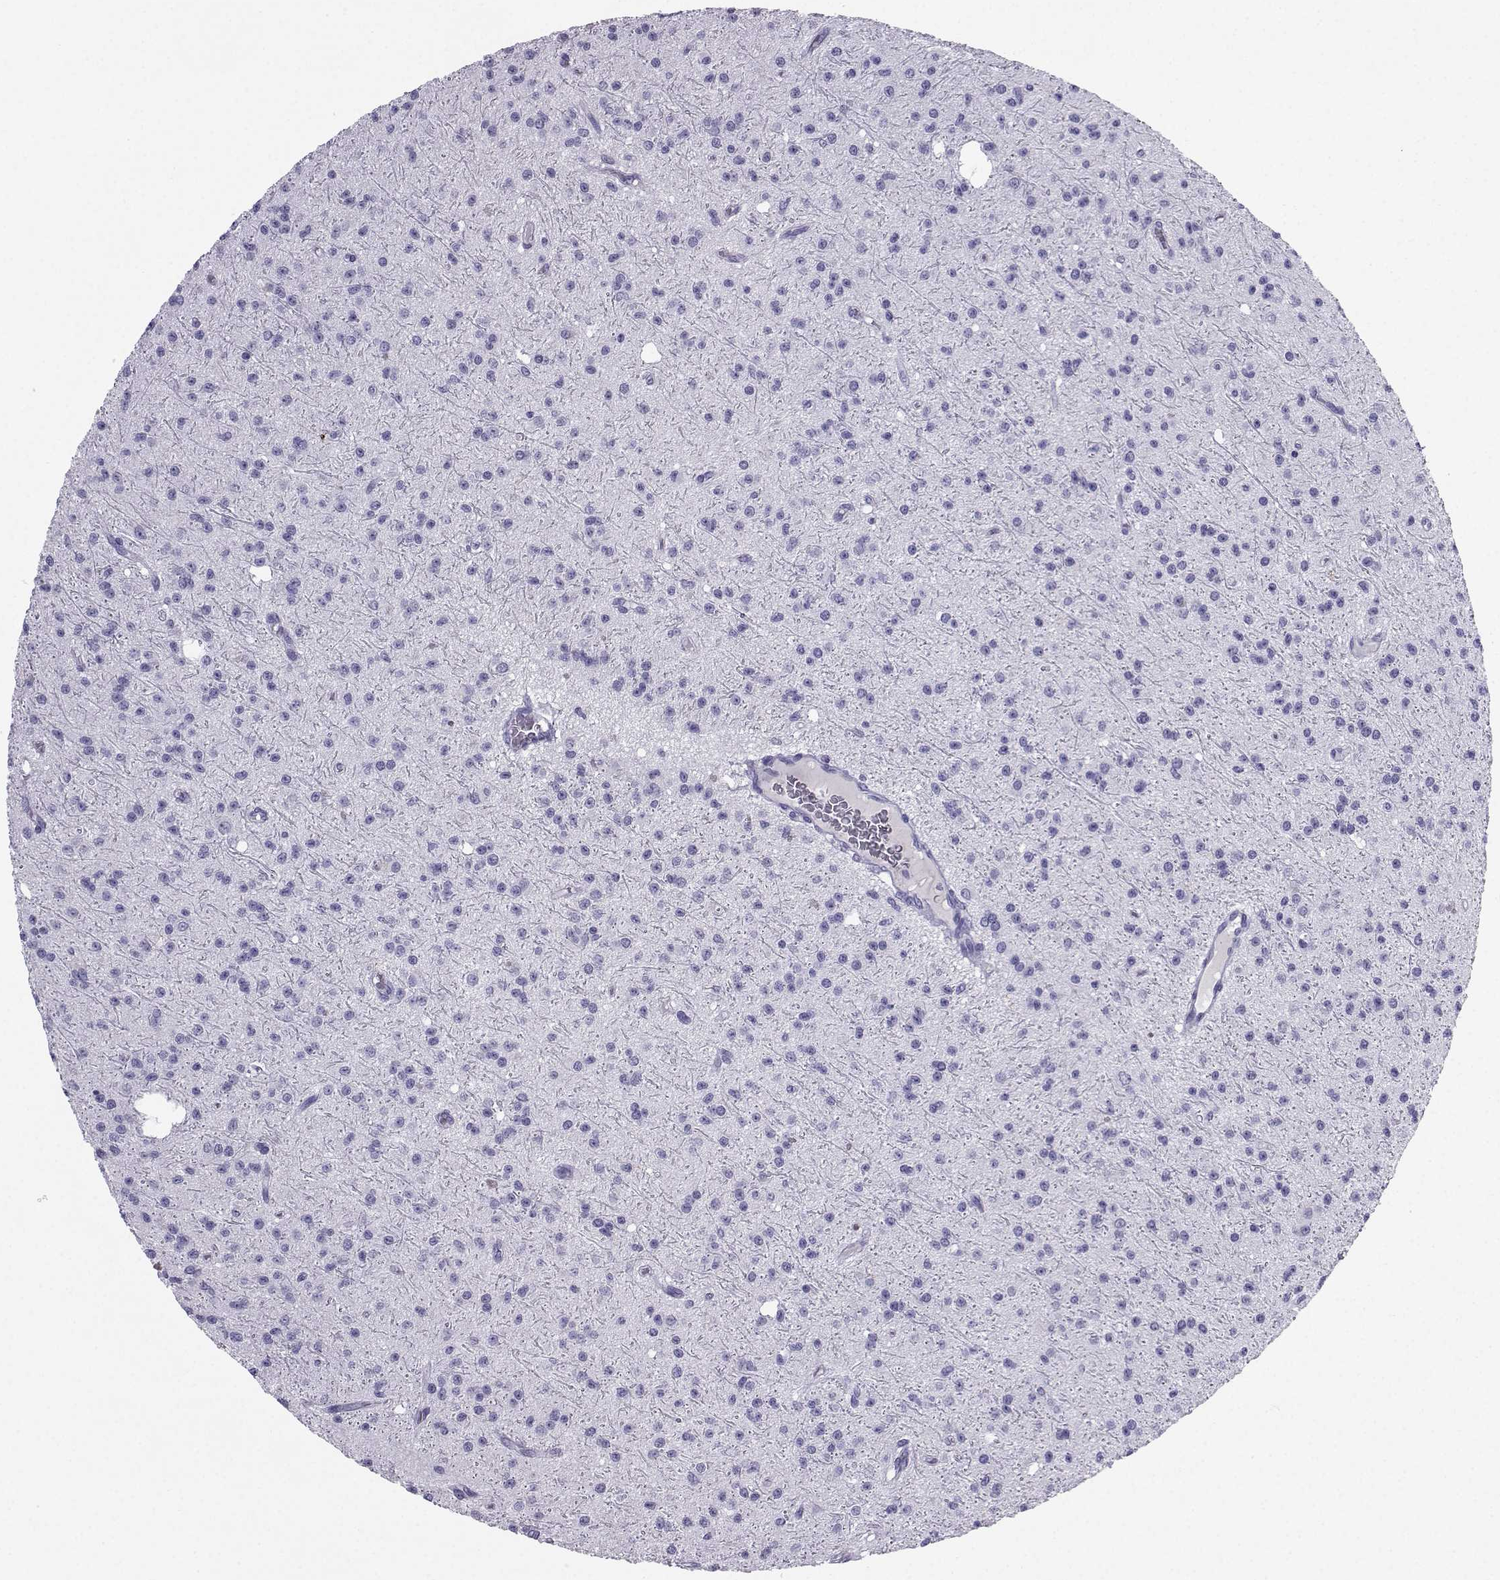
{"staining": {"intensity": "negative", "quantity": "none", "location": "none"}, "tissue": "glioma", "cell_type": "Tumor cells", "image_type": "cancer", "snomed": [{"axis": "morphology", "description": "Glioma, malignant, Low grade"}, {"axis": "topography", "description": "Brain"}], "caption": "Tumor cells are negative for brown protein staining in malignant glioma (low-grade).", "gene": "SLC18A2", "patient": {"sex": "male", "age": 27}}